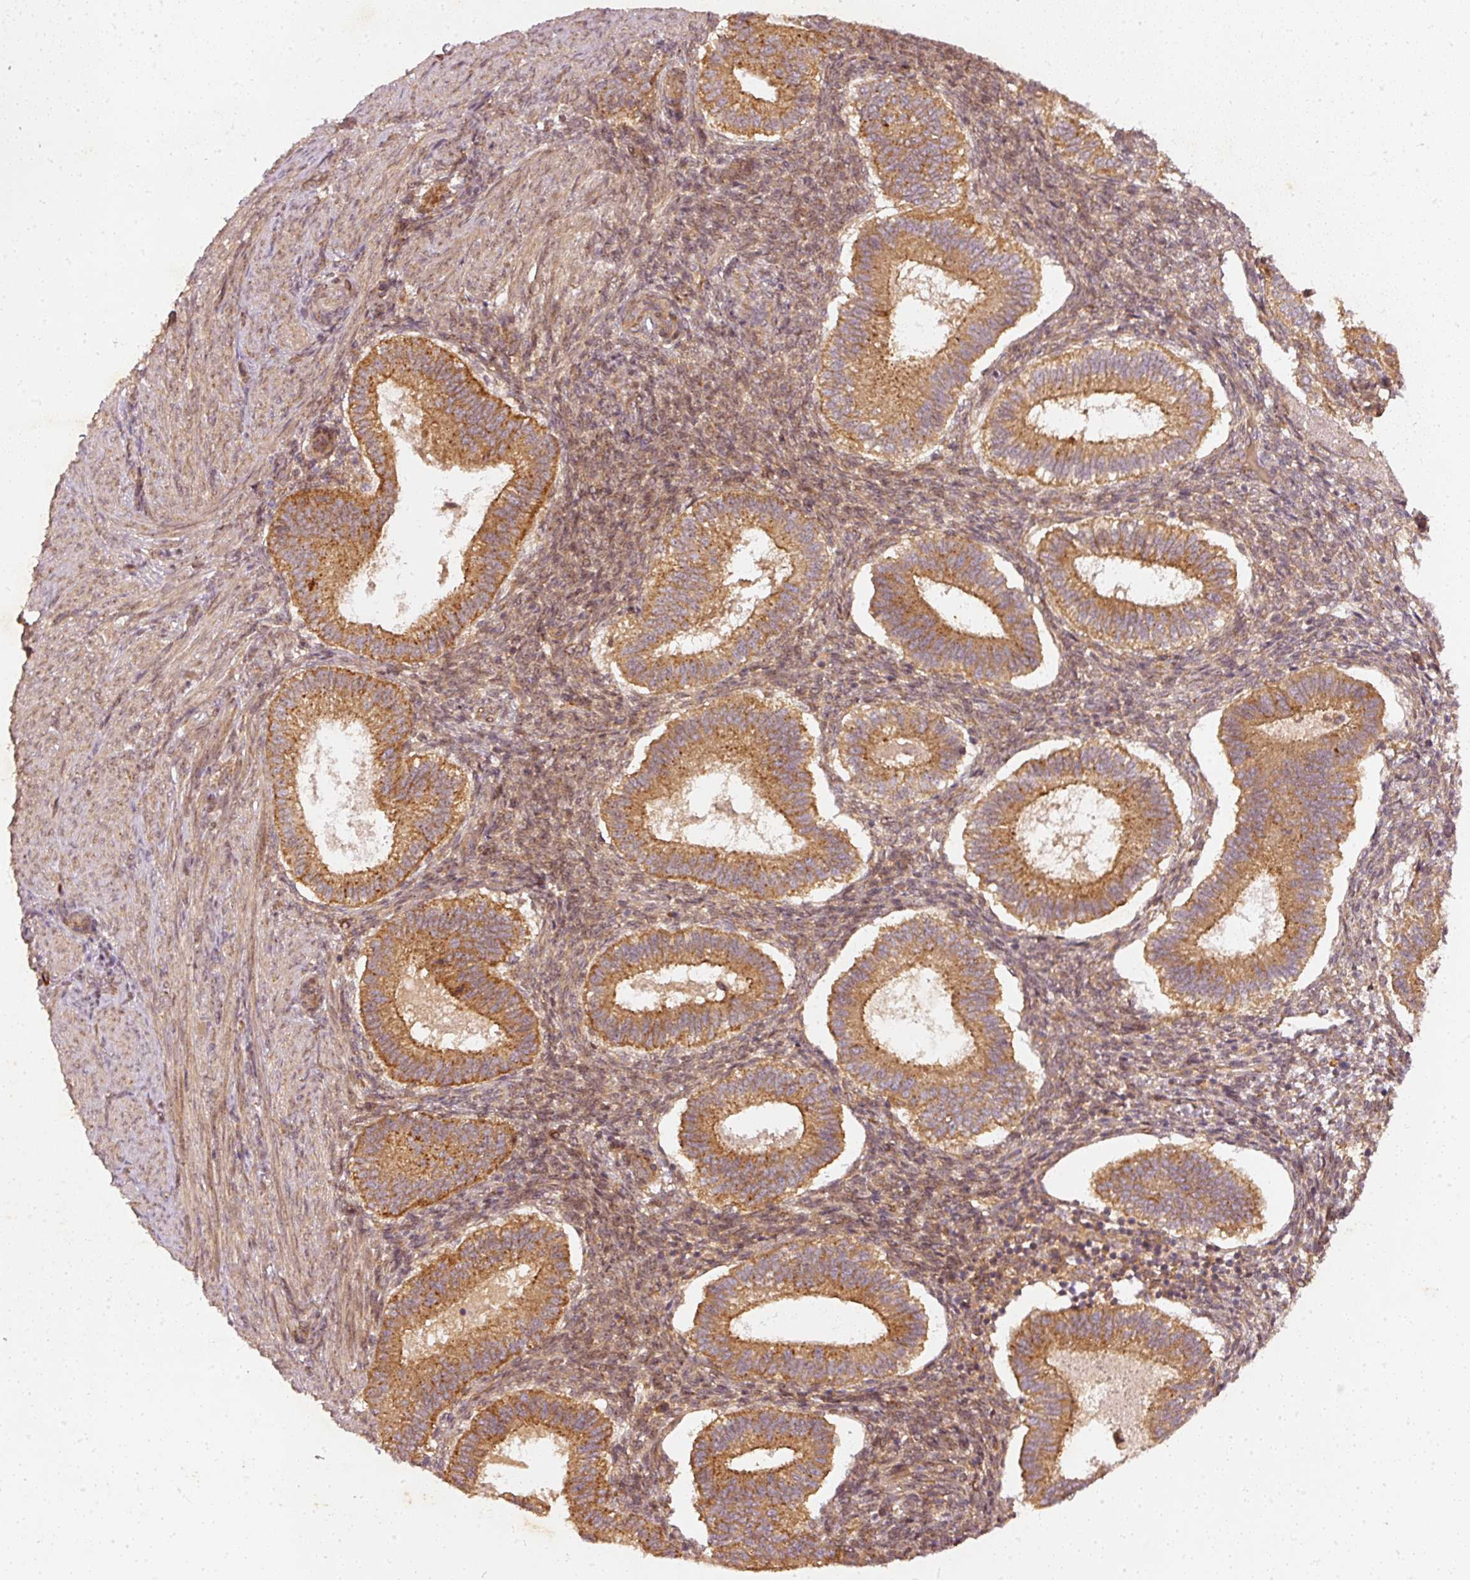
{"staining": {"intensity": "moderate", "quantity": ">75%", "location": "cytoplasmic/membranous"}, "tissue": "endometrium", "cell_type": "Cells in endometrial stroma", "image_type": "normal", "snomed": [{"axis": "morphology", "description": "Normal tissue, NOS"}, {"axis": "topography", "description": "Endometrium"}], "caption": "A histopathology image of human endometrium stained for a protein shows moderate cytoplasmic/membranous brown staining in cells in endometrial stroma.", "gene": "ZNF580", "patient": {"sex": "female", "age": 25}}